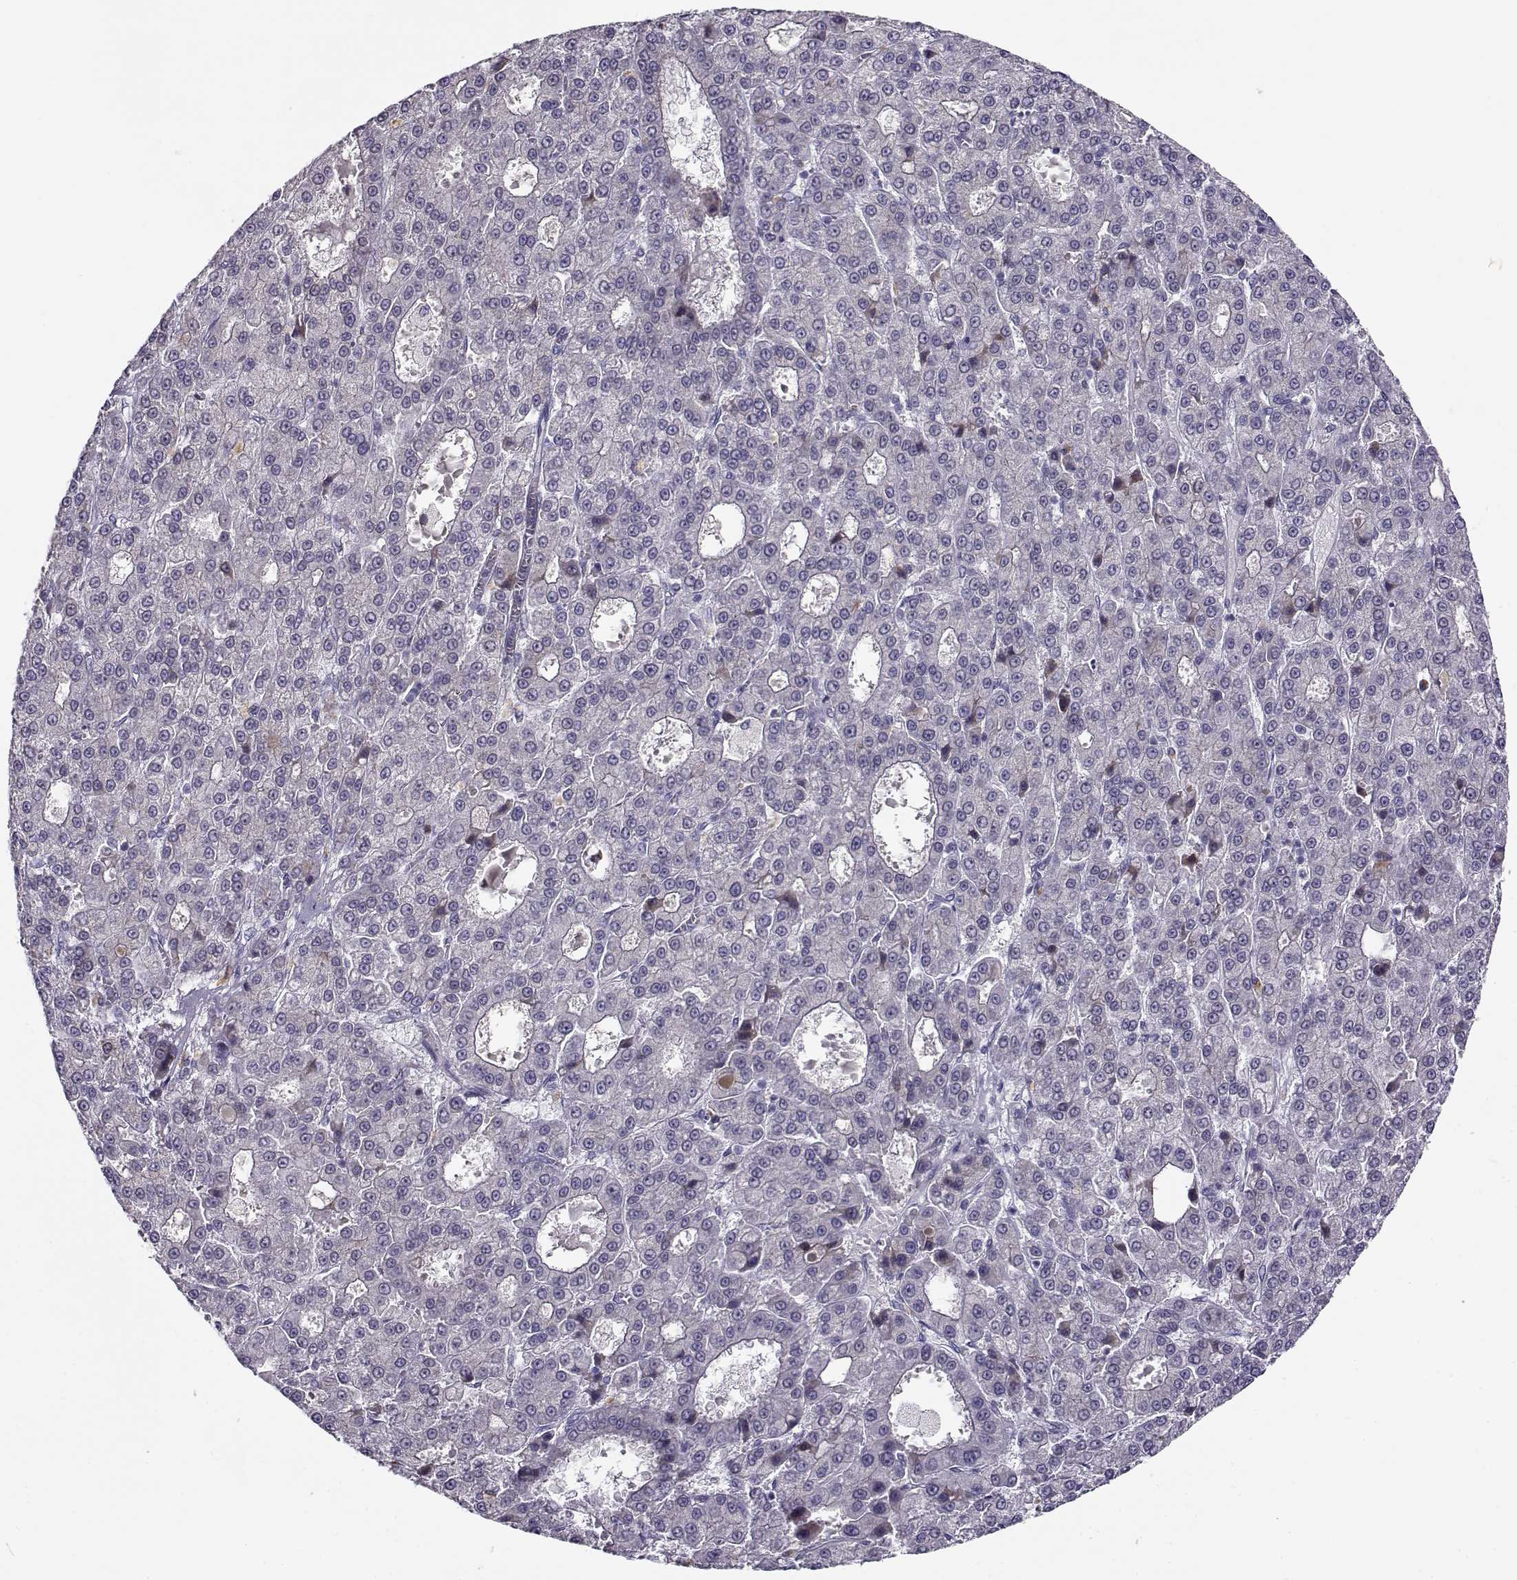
{"staining": {"intensity": "negative", "quantity": "none", "location": "none"}, "tissue": "liver cancer", "cell_type": "Tumor cells", "image_type": "cancer", "snomed": [{"axis": "morphology", "description": "Carcinoma, Hepatocellular, NOS"}, {"axis": "topography", "description": "Liver"}], "caption": "Immunohistochemical staining of liver hepatocellular carcinoma shows no significant expression in tumor cells. (Stains: DAB (3,3'-diaminobenzidine) IHC with hematoxylin counter stain, Microscopy: brightfield microscopy at high magnification).", "gene": "NPW", "patient": {"sex": "male", "age": 70}}